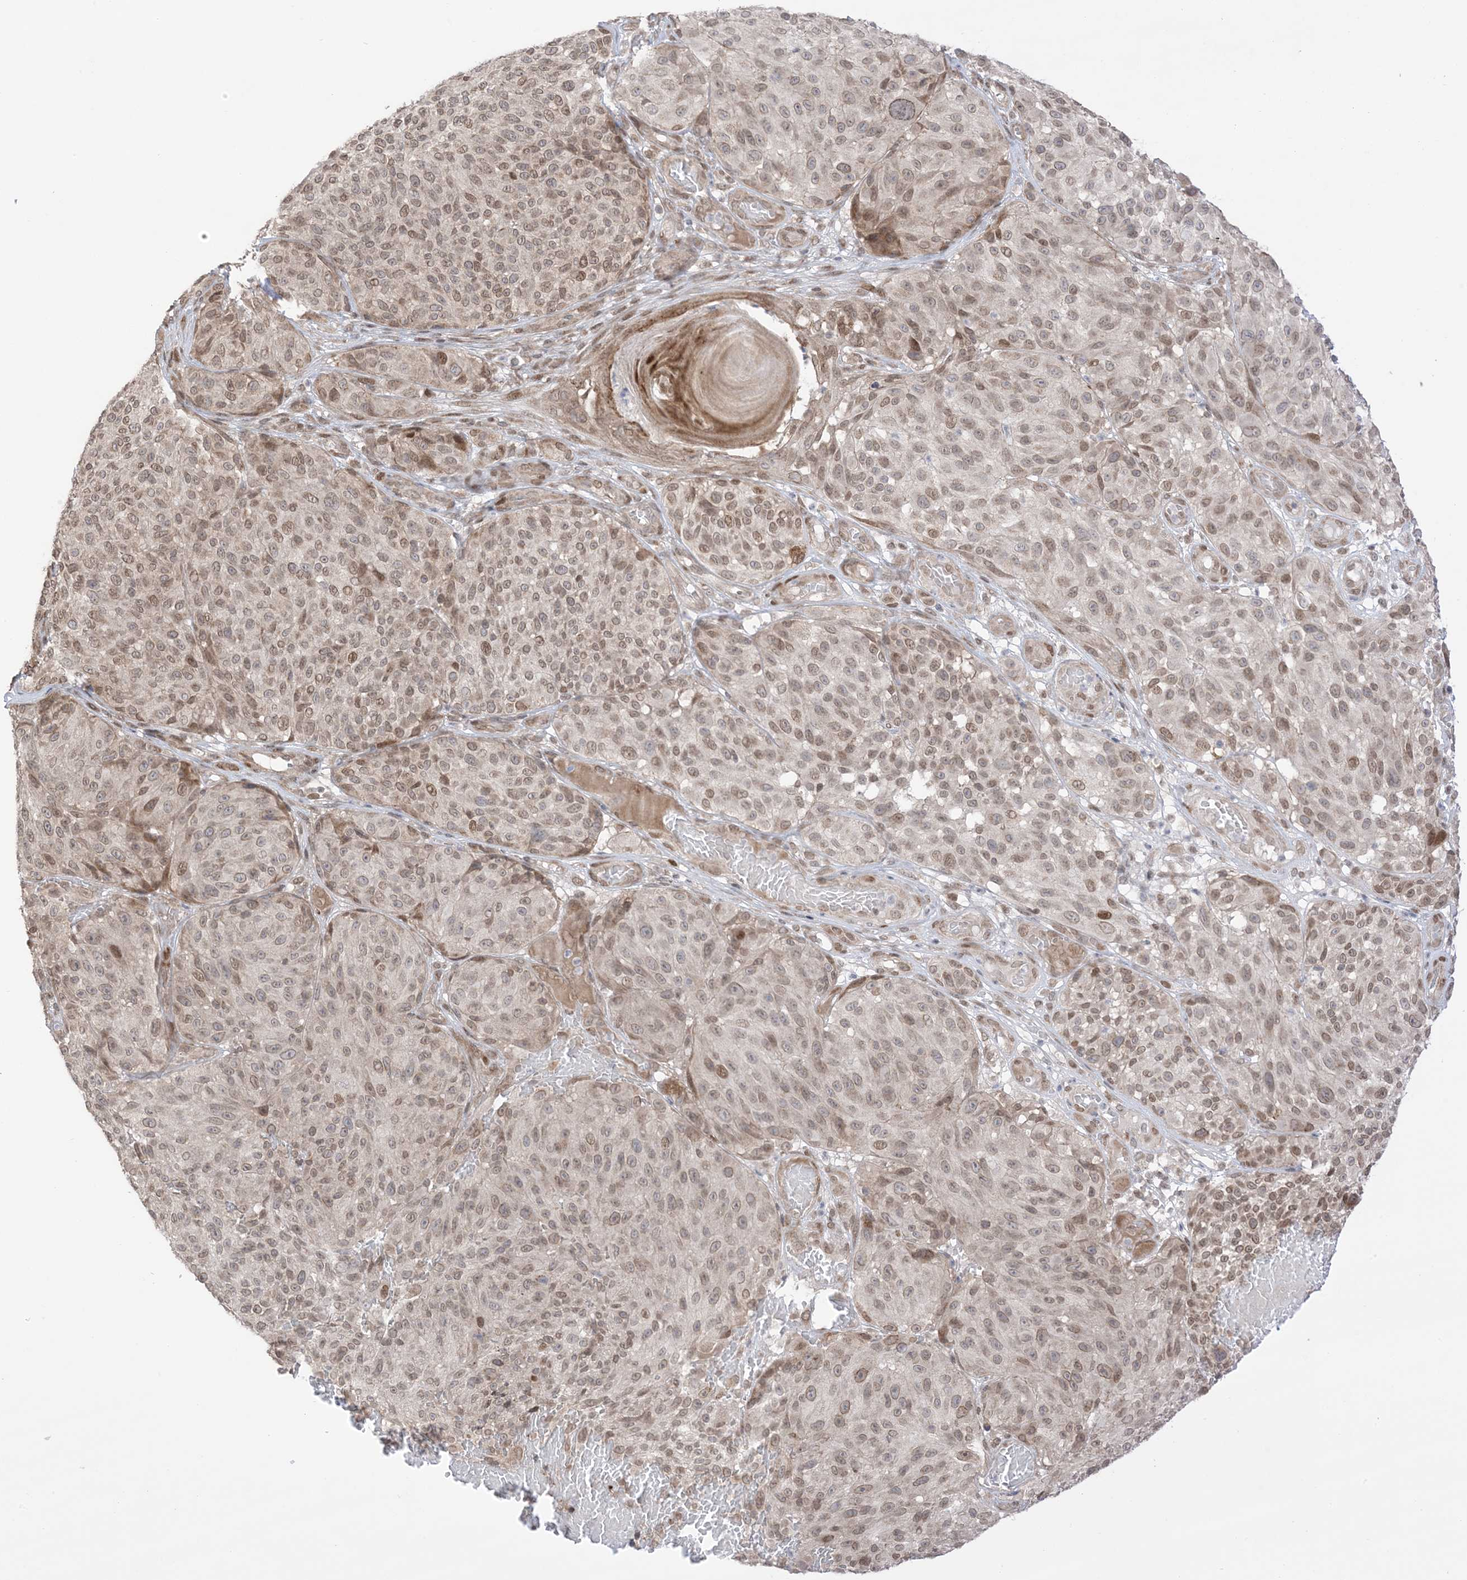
{"staining": {"intensity": "weak", "quantity": ">75%", "location": "cytoplasmic/membranous,nuclear"}, "tissue": "melanoma", "cell_type": "Tumor cells", "image_type": "cancer", "snomed": [{"axis": "morphology", "description": "Malignant melanoma, NOS"}, {"axis": "topography", "description": "Skin"}], "caption": "A low amount of weak cytoplasmic/membranous and nuclear positivity is identified in about >75% of tumor cells in melanoma tissue.", "gene": "UBE2E2", "patient": {"sex": "male", "age": 83}}